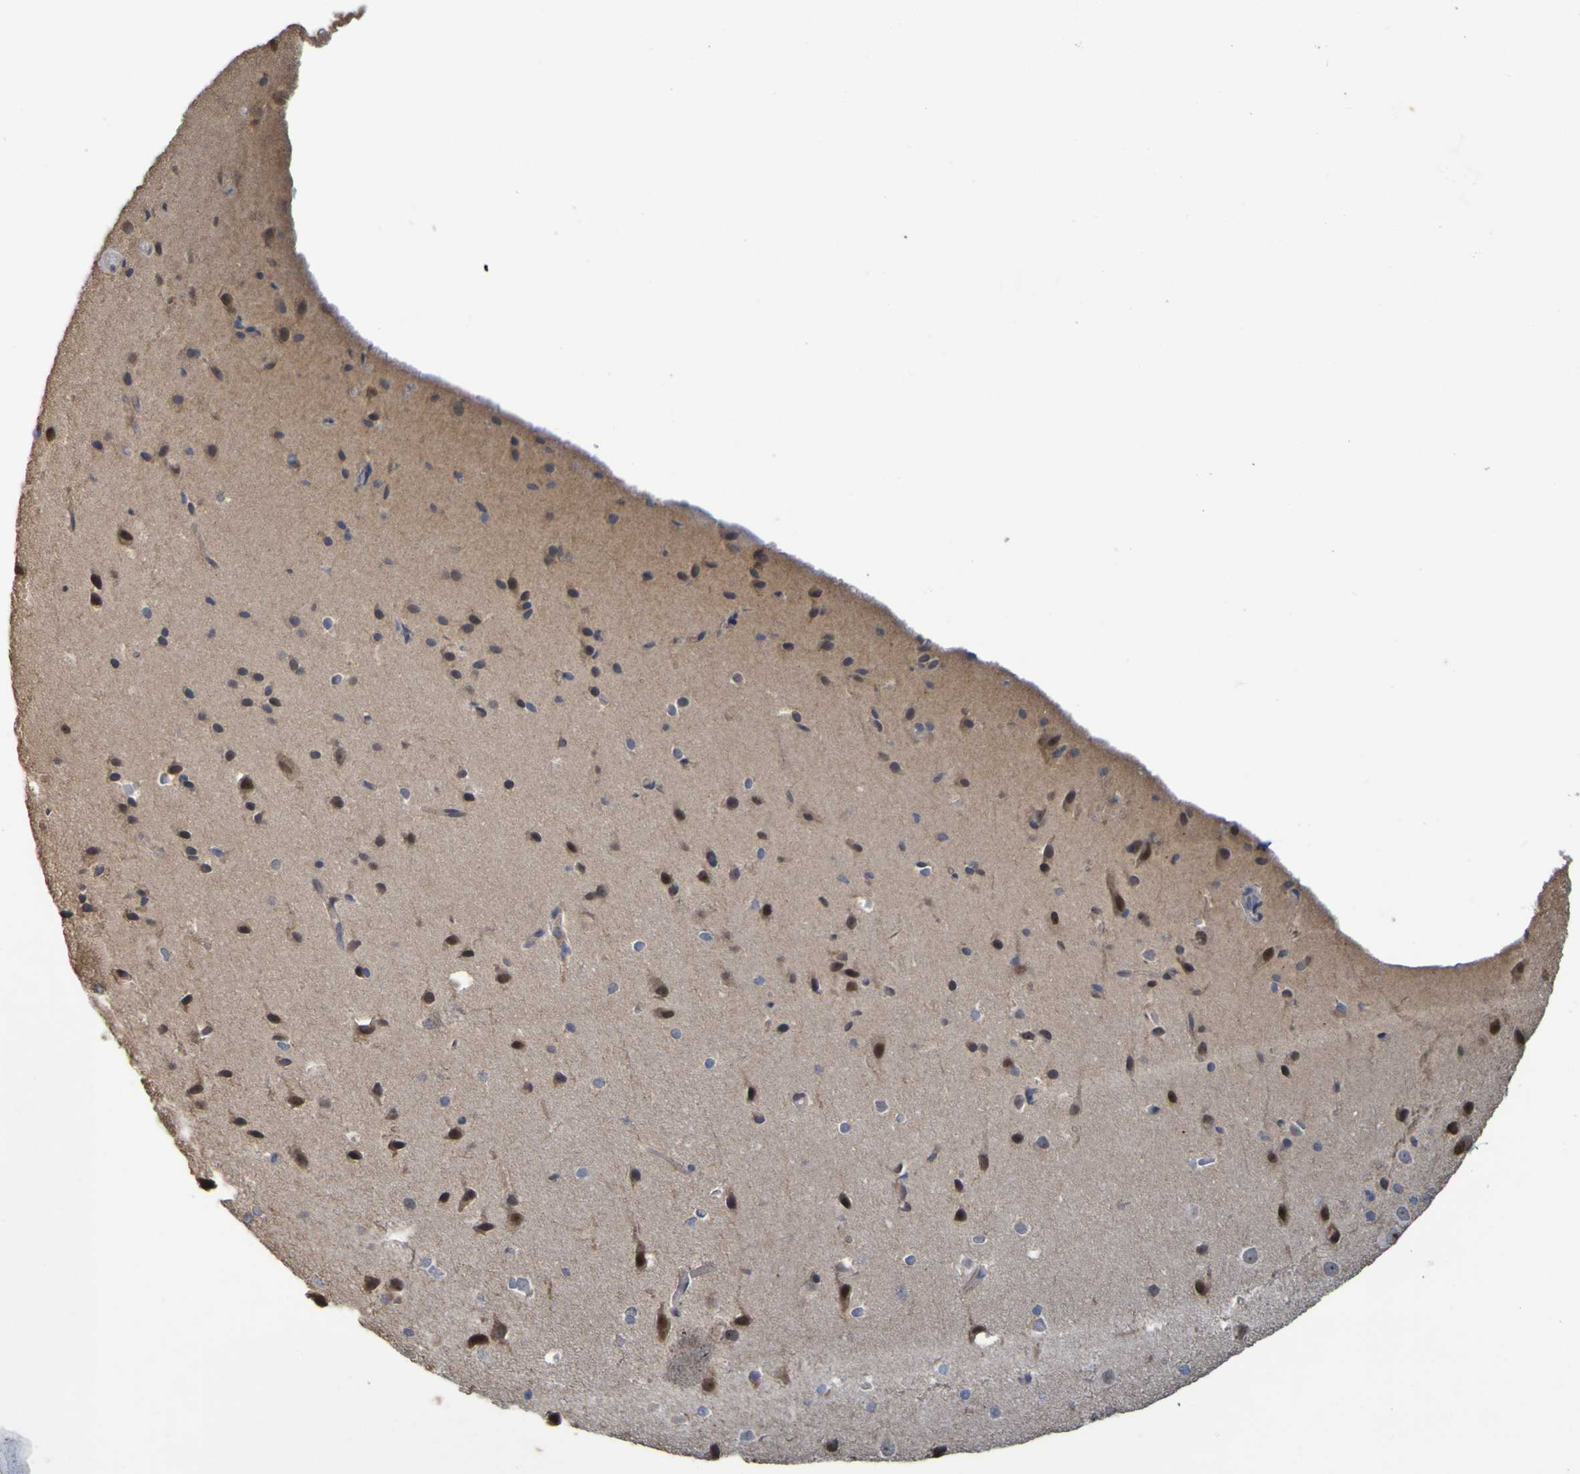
{"staining": {"intensity": "negative", "quantity": "none", "location": "none"}, "tissue": "cerebral cortex", "cell_type": "Endothelial cells", "image_type": "normal", "snomed": [{"axis": "morphology", "description": "Normal tissue, NOS"}, {"axis": "morphology", "description": "Developmental malformation"}, {"axis": "topography", "description": "Cerebral cortex"}], "caption": "DAB immunohistochemical staining of normal cerebral cortex shows no significant positivity in endothelial cells.", "gene": "TMBIM1", "patient": {"sex": "female", "age": 30}}